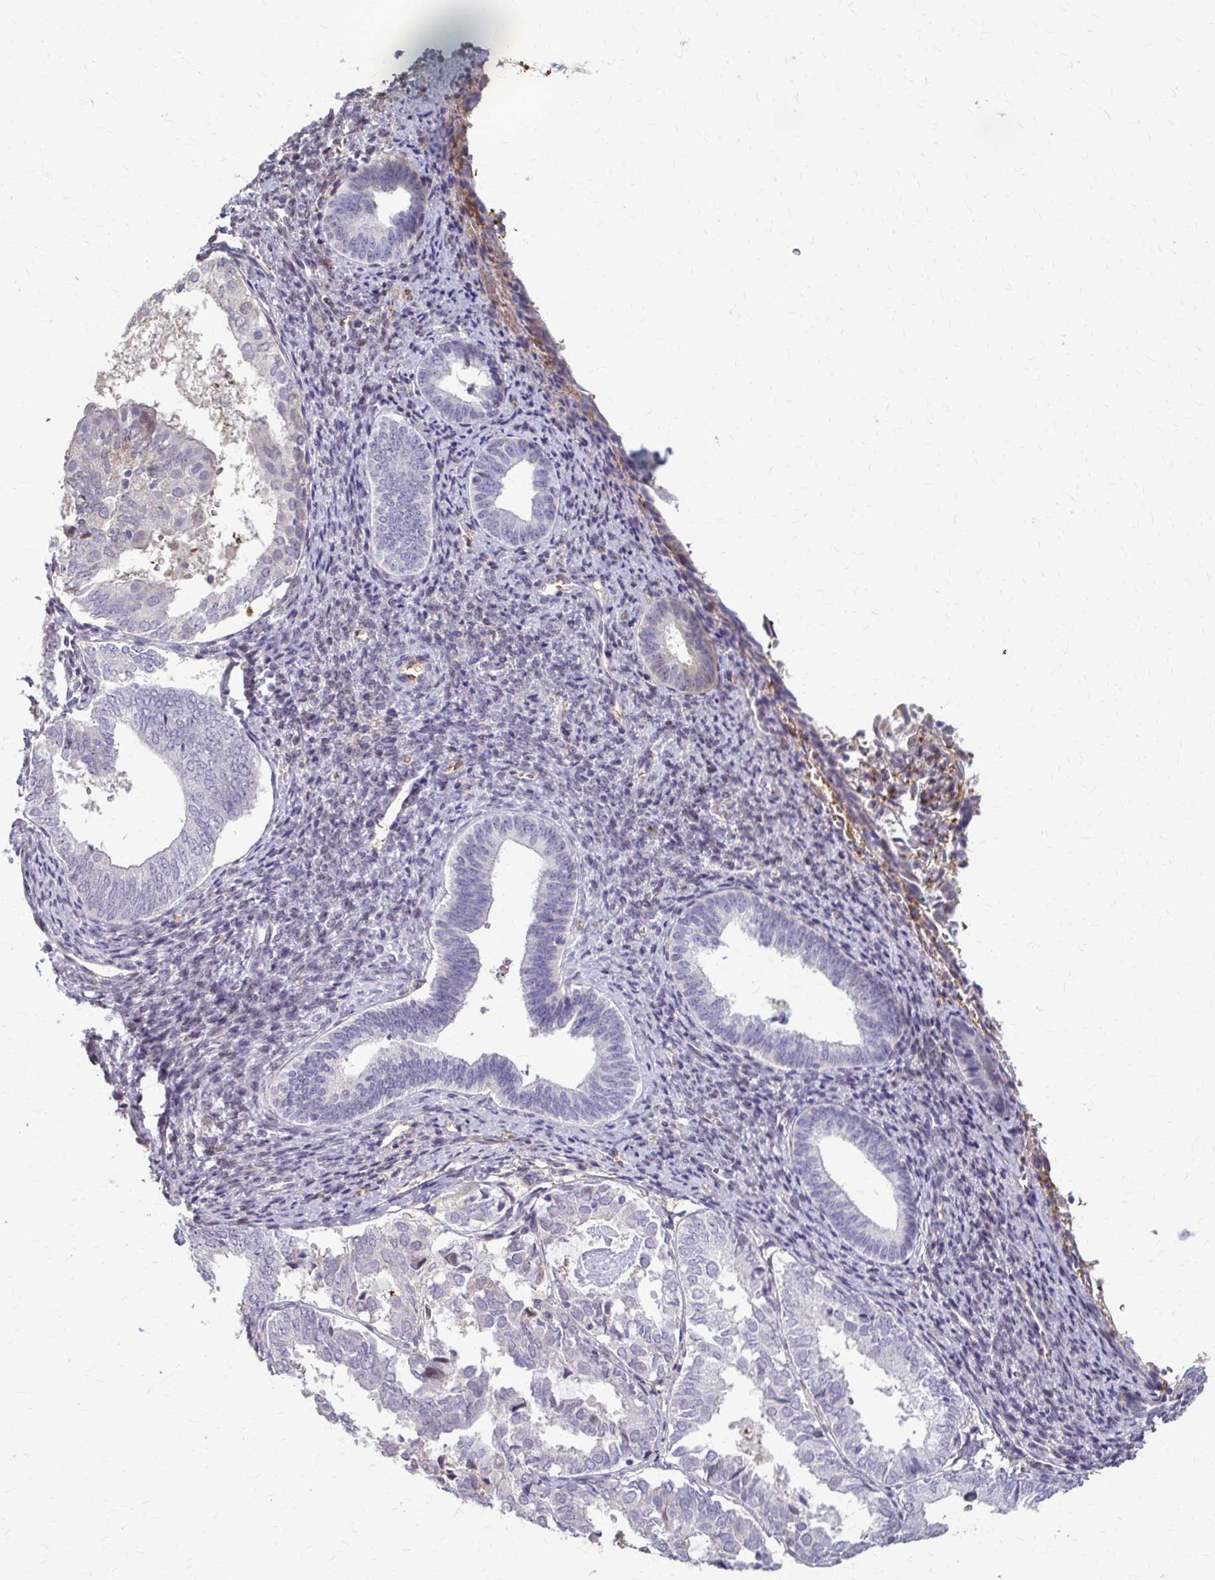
{"staining": {"intensity": "negative", "quantity": "none", "location": "none"}, "tissue": "endometrium", "cell_type": "Cells in endometrial stroma", "image_type": "normal", "snomed": [{"axis": "morphology", "description": "Normal tissue, NOS"}, {"axis": "topography", "description": "Endometrium"}], "caption": "Histopathology image shows no significant protein staining in cells in endometrial stroma of benign endometrium.", "gene": "ZNF34", "patient": {"sex": "female", "age": 50}}